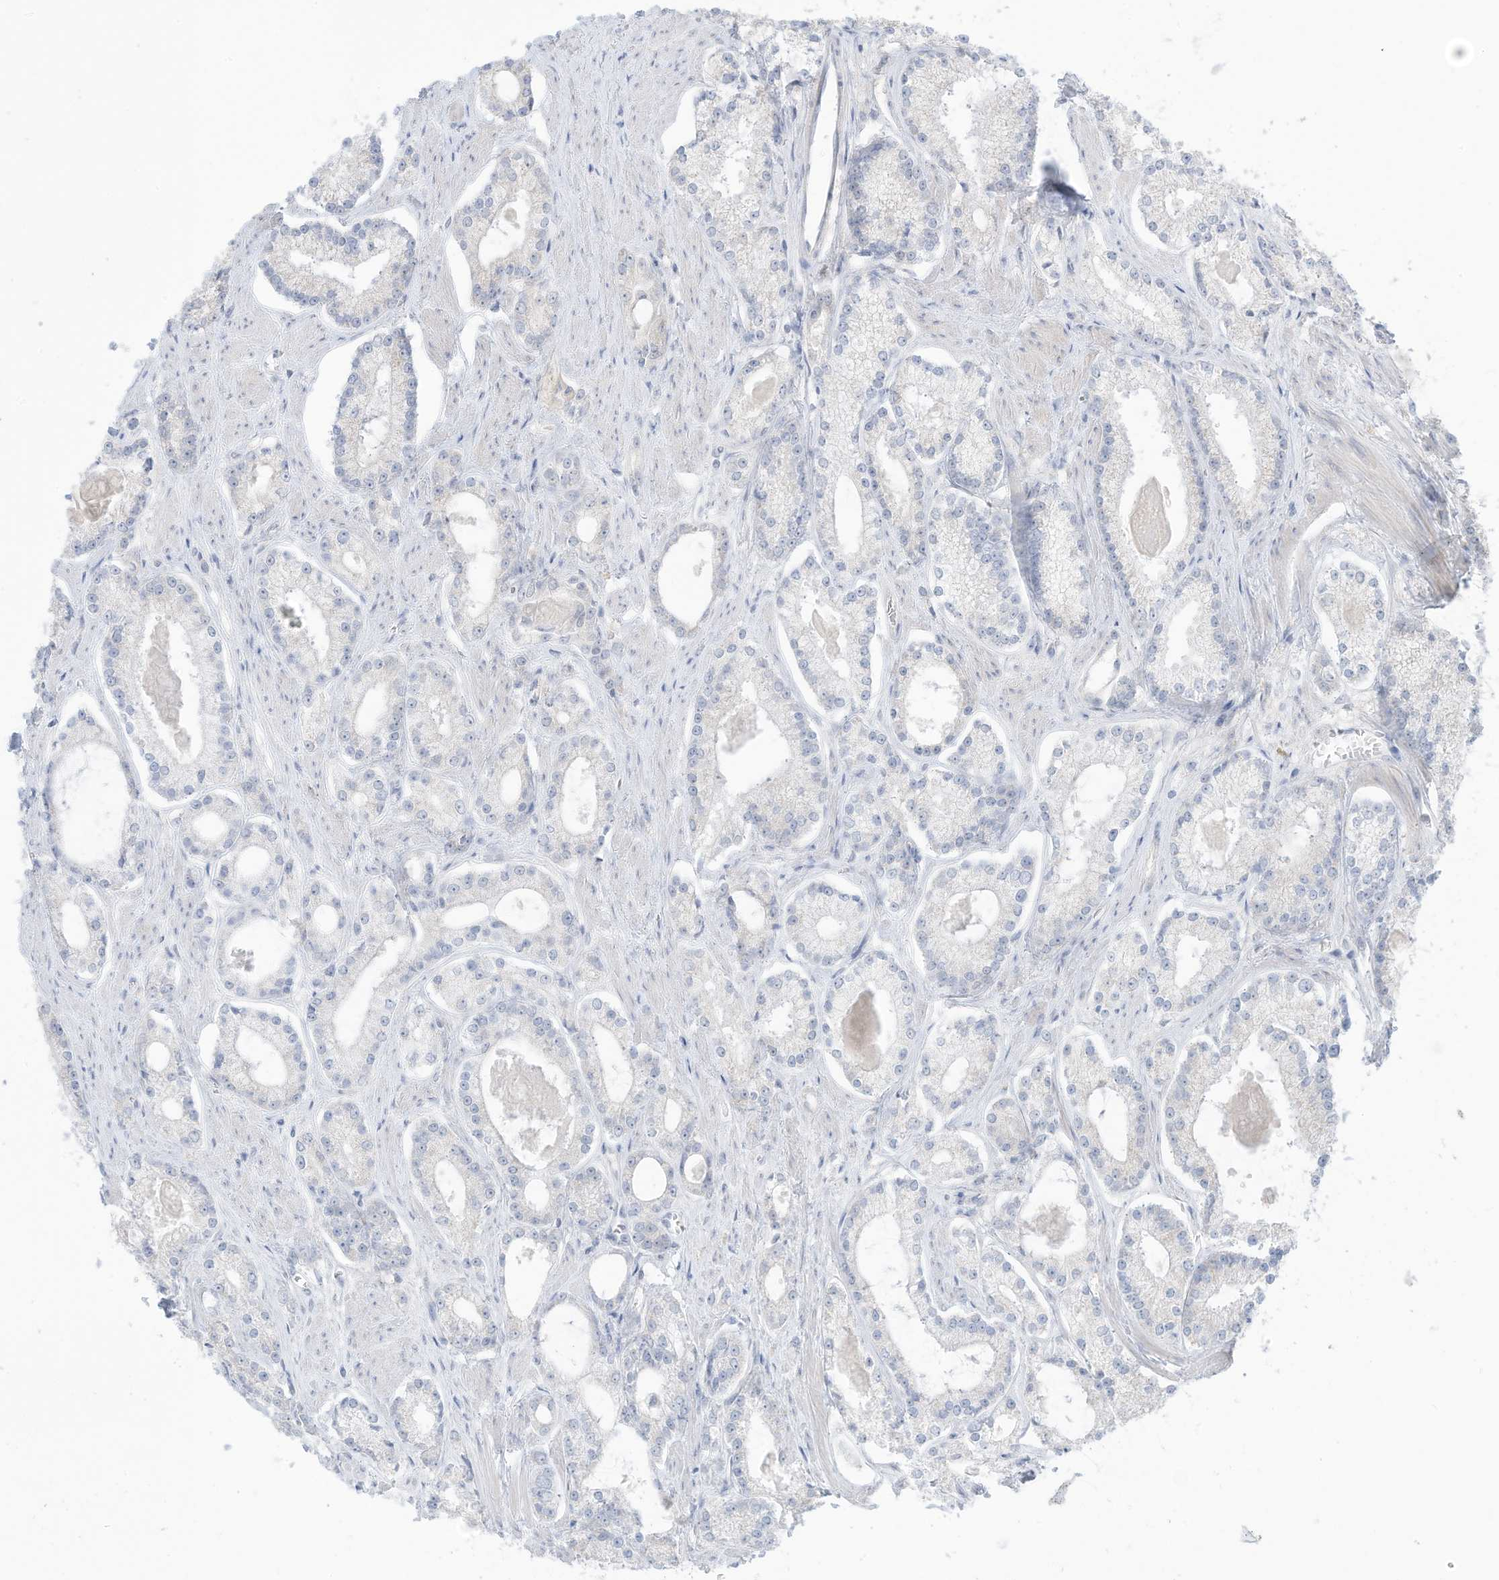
{"staining": {"intensity": "negative", "quantity": "none", "location": "none"}, "tissue": "prostate cancer", "cell_type": "Tumor cells", "image_type": "cancer", "snomed": [{"axis": "morphology", "description": "Adenocarcinoma, Low grade"}, {"axis": "topography", "description": "Prostate"}], "caption": "This is a photomicrograph of IHC staining of prostate cancer (low-grade adenocarcinoma), which shows no positivity in tumor cells. The staining was performed using DAB (3,3'-diaminobenzidine) to visualize the protein expression in brown, while the nuclei were stained in blue with hematoxylin (Magnification: 20x).", "gene": "OGT", "patient": {"sex": "male", "age": 54}}